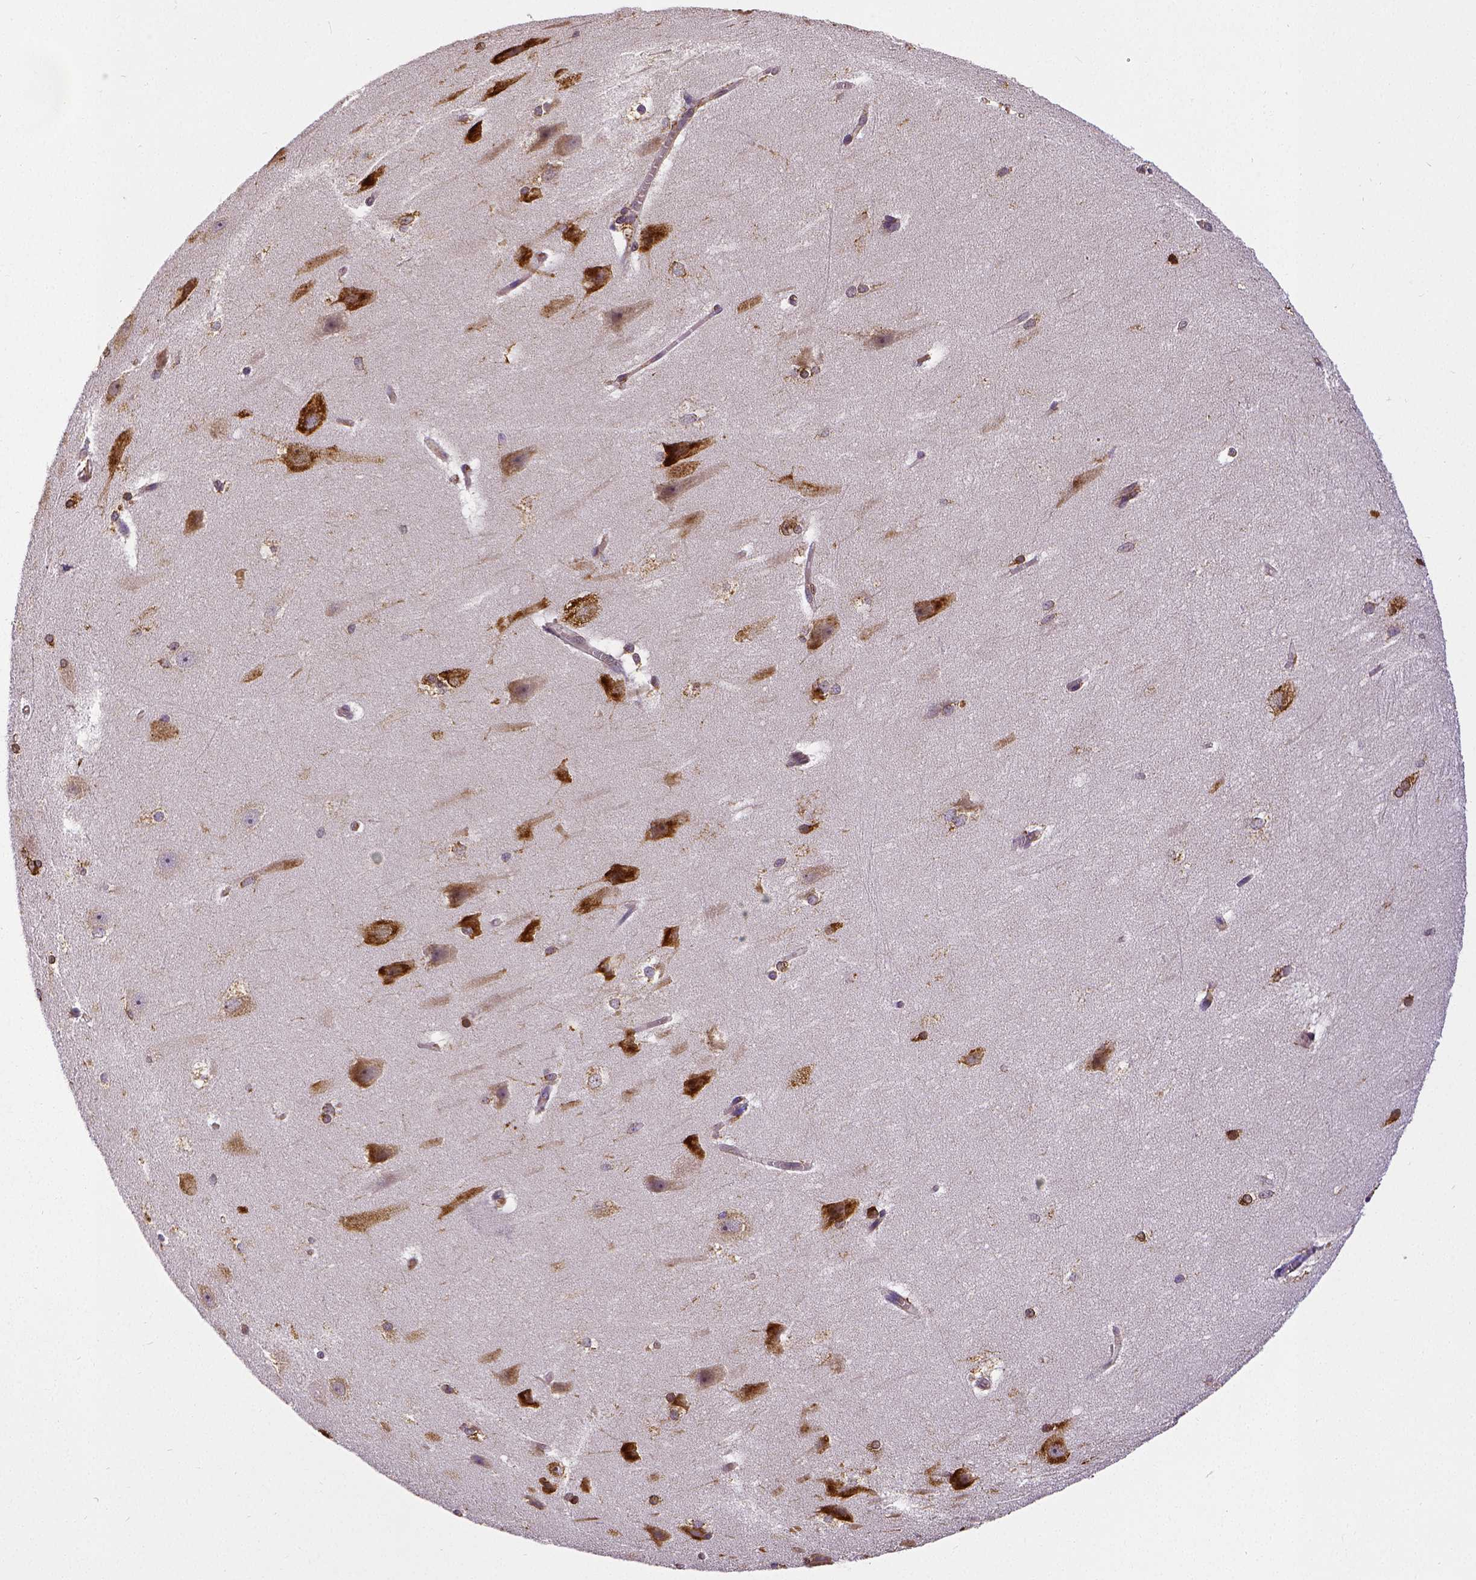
{"staining": {"intensity": "strong", "quantity": ">75%", "location": "cytoplasmic/membranous"}, "tissue": "hippocampus", "cell_type": "Glial cells", "image_type": "normal", "snomed": [{"axis": "morphology", "description": "Normal tissue, NOS"}, {"axis": "topography", "description": "Cerebral cortex"}, {"axis": "topography", "description": "Hippocampus"}], "caption": "IHC of unremarkable human hippocampus exhibits high levels of strong cytoplasmic/membranous staining in about >75% of glial cells. (brown staining indicates protein expression, while blue staining denotes nuclei).", "gene": "MTDH", "patient": {"sex": "female", "age": 19}}